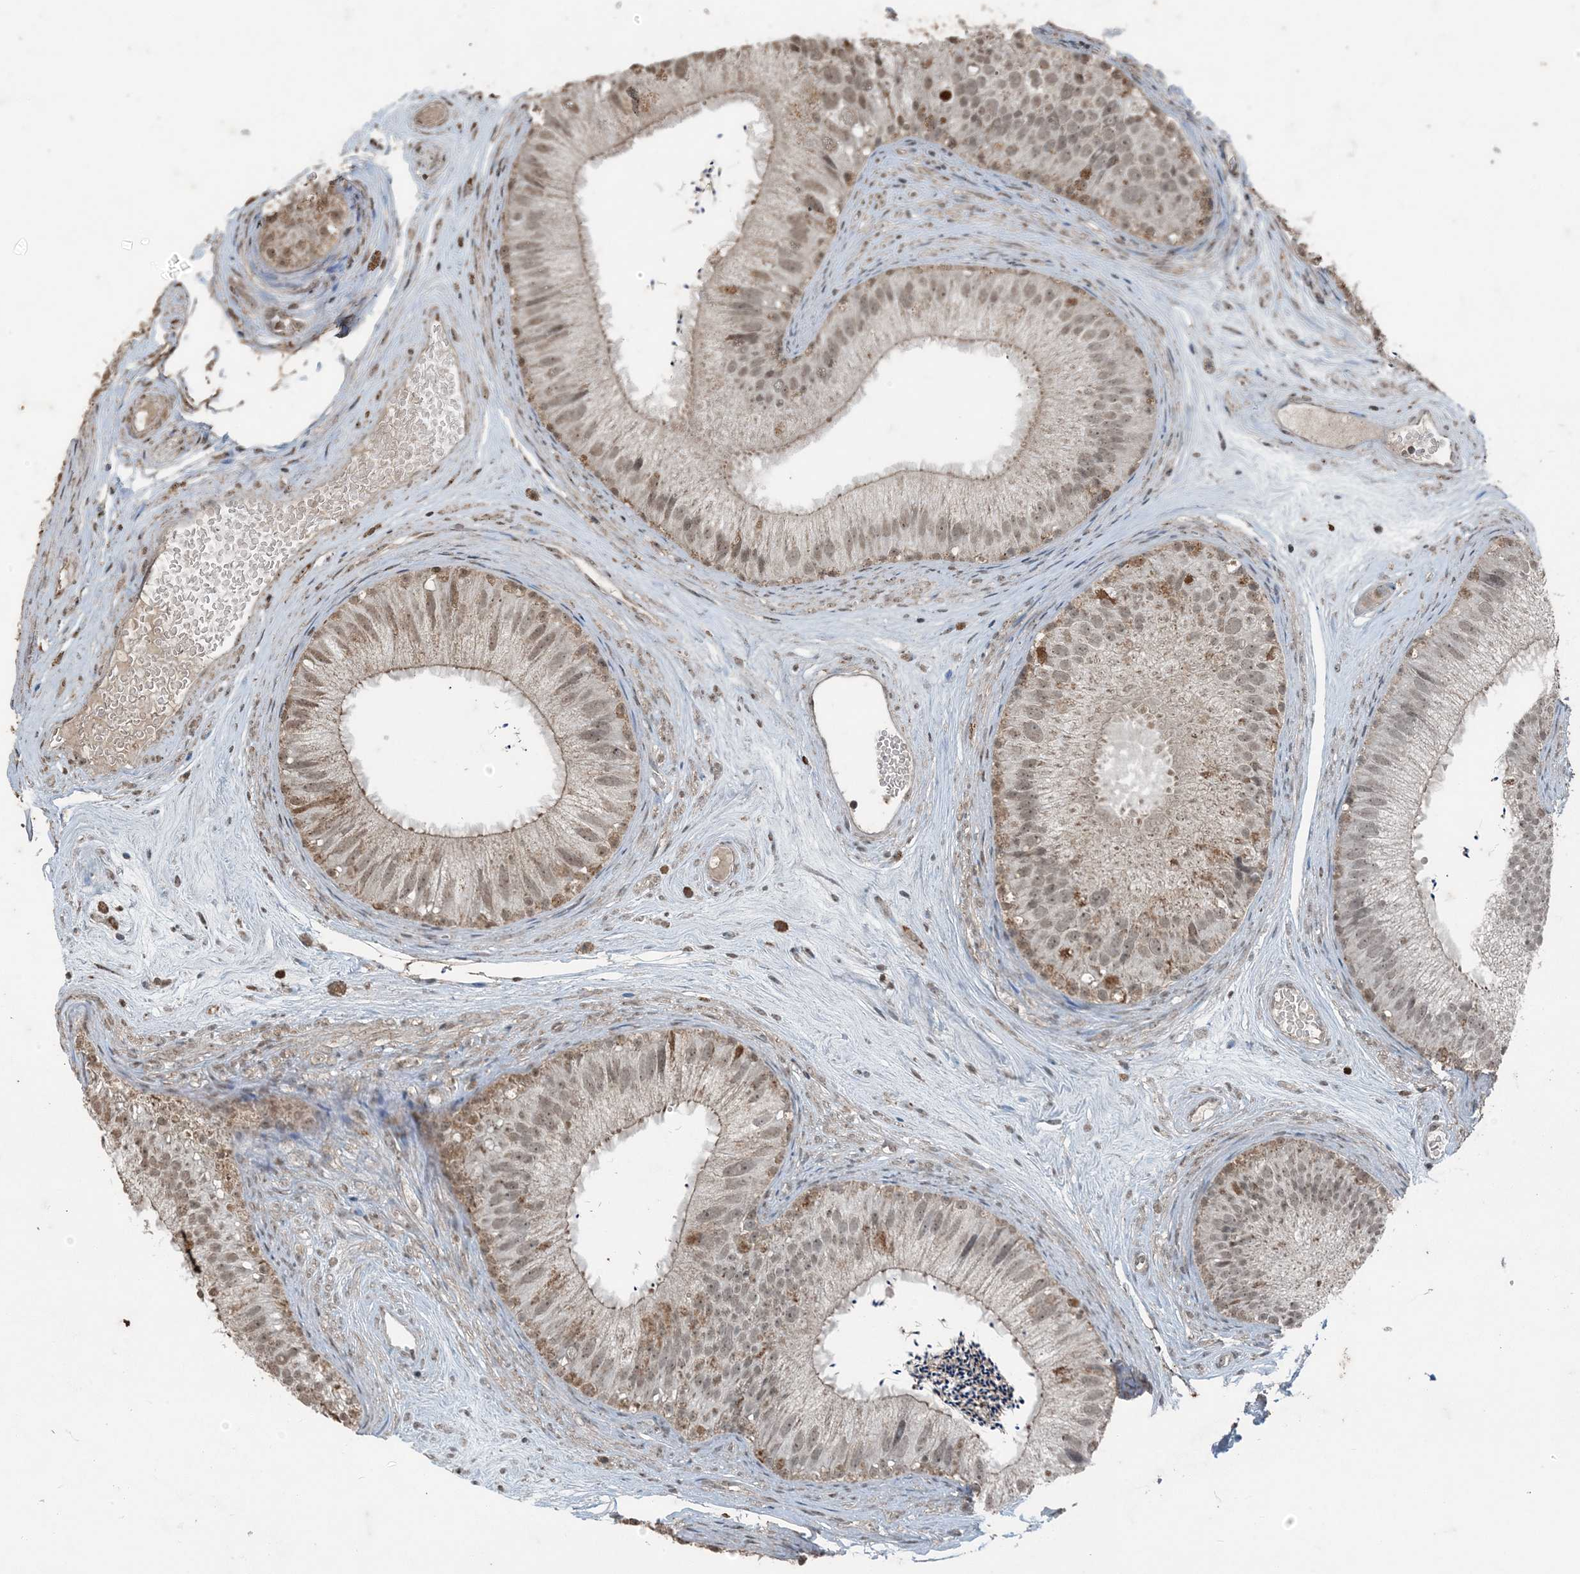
{"staining": {"intensity": "weak", "quantity": ">75%", "location": "nuclear"}, "tissue": "epididymis", "cell_type": "Glandular cells", "image_type": "normal", "snomed": [{"axis": "morphology", "description": "Normal tissue, NOS"}, {"axis": "topography", "description": "Epididymis"}], "caption": "Epididymis stained with a brown dye shows weak nuclear positive expression in about >75% of glandular cells.", "gene": "GNL1", "patient": {"sex": "male", "age": 77}}